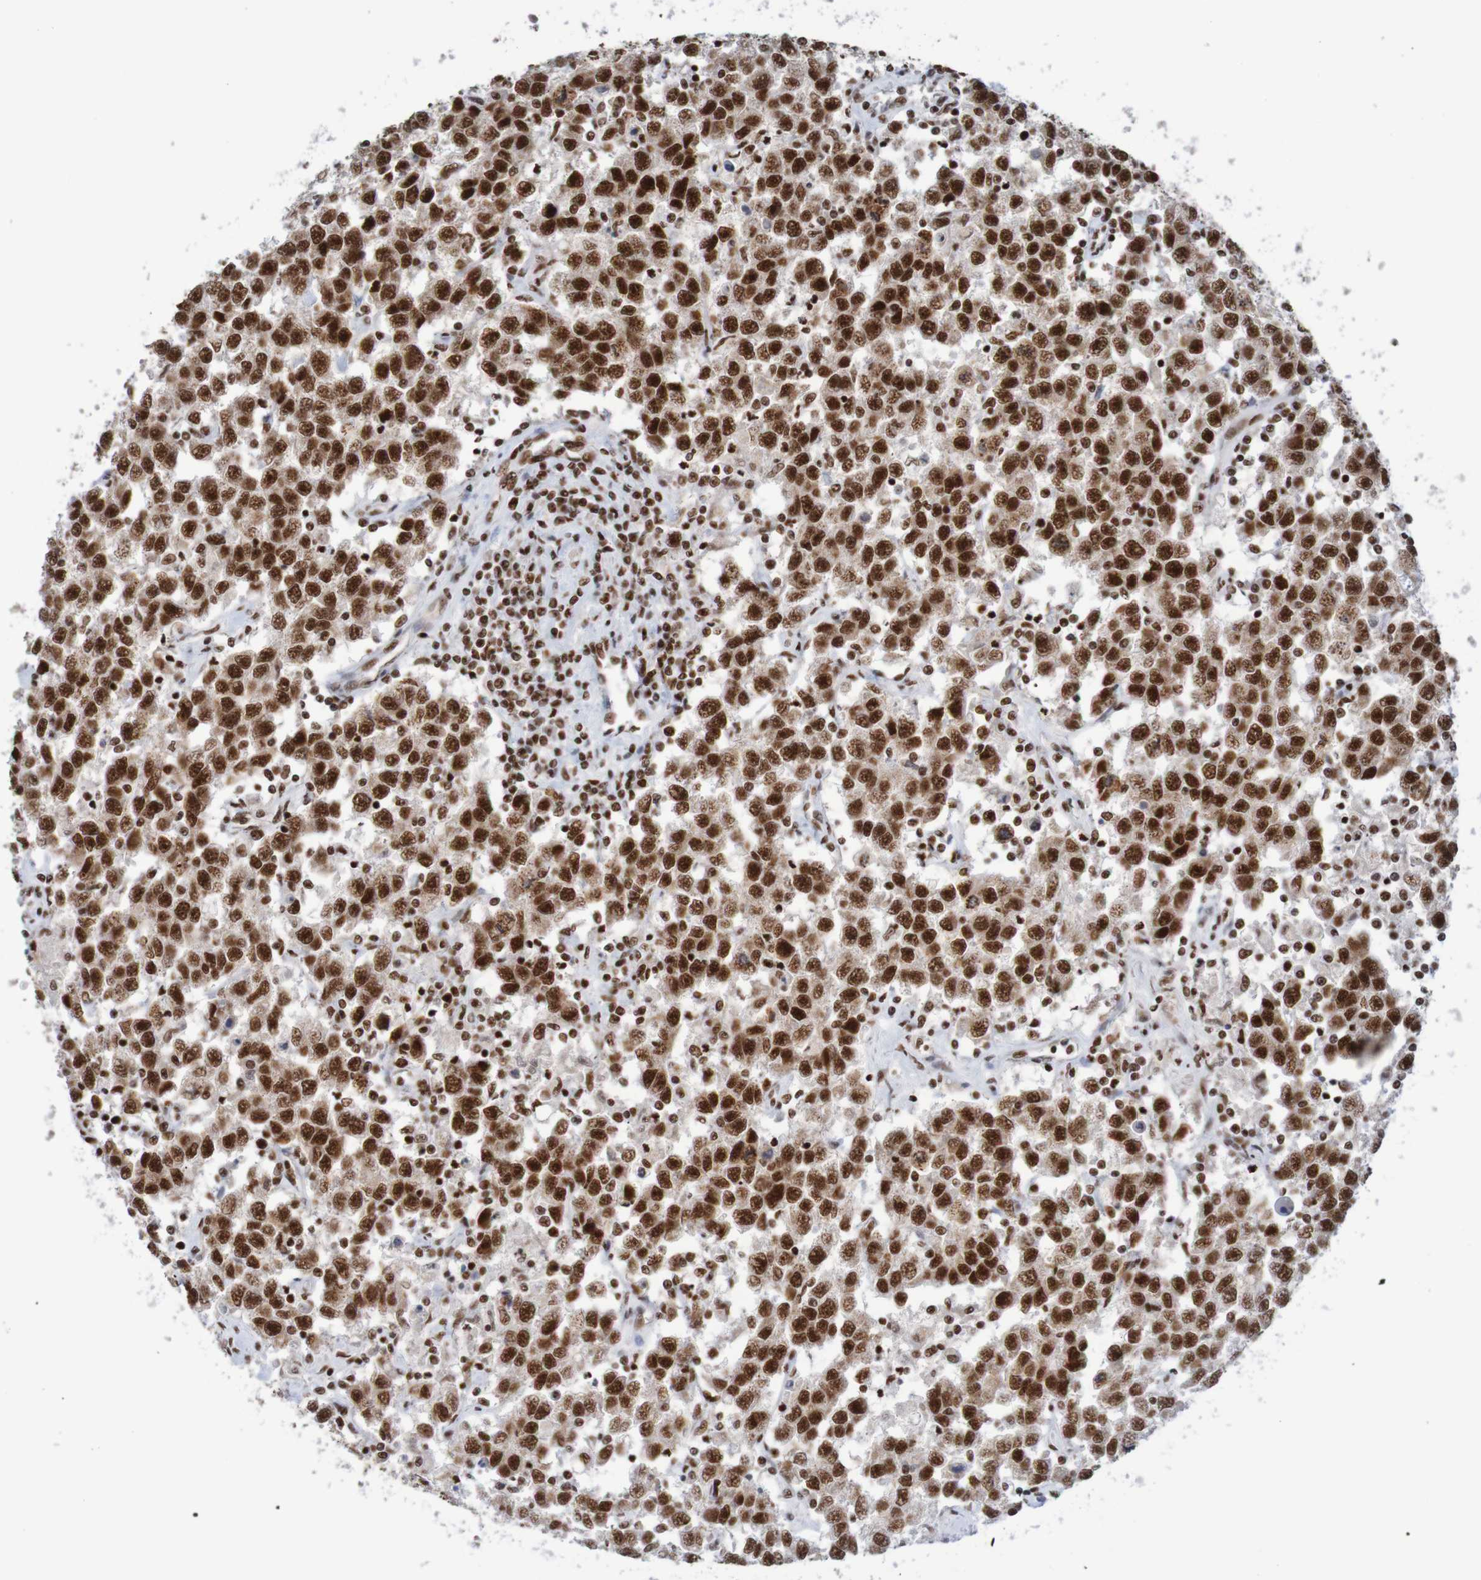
{"staining": {"intensity": "strong", "quantity": ">75%", "location": "nuclear"}, "tissue": "testis cancer", "cell_type": "Tumor cells", "image_type": "cancer", "snomed": [{"axis": "morphology", "description": "Seminoma, NOS"}, {"axis": "topography", "description": "Testis"}], "caption": "A histopathology image of human testis seminoma stained for a protein exhibits strong nuclear brown staining in tumor cells. The protein is shown in brown color, while the nuclei are stained blue.", "gene": "THRAP3", "patient": {"sex": "male", "age": 41}}